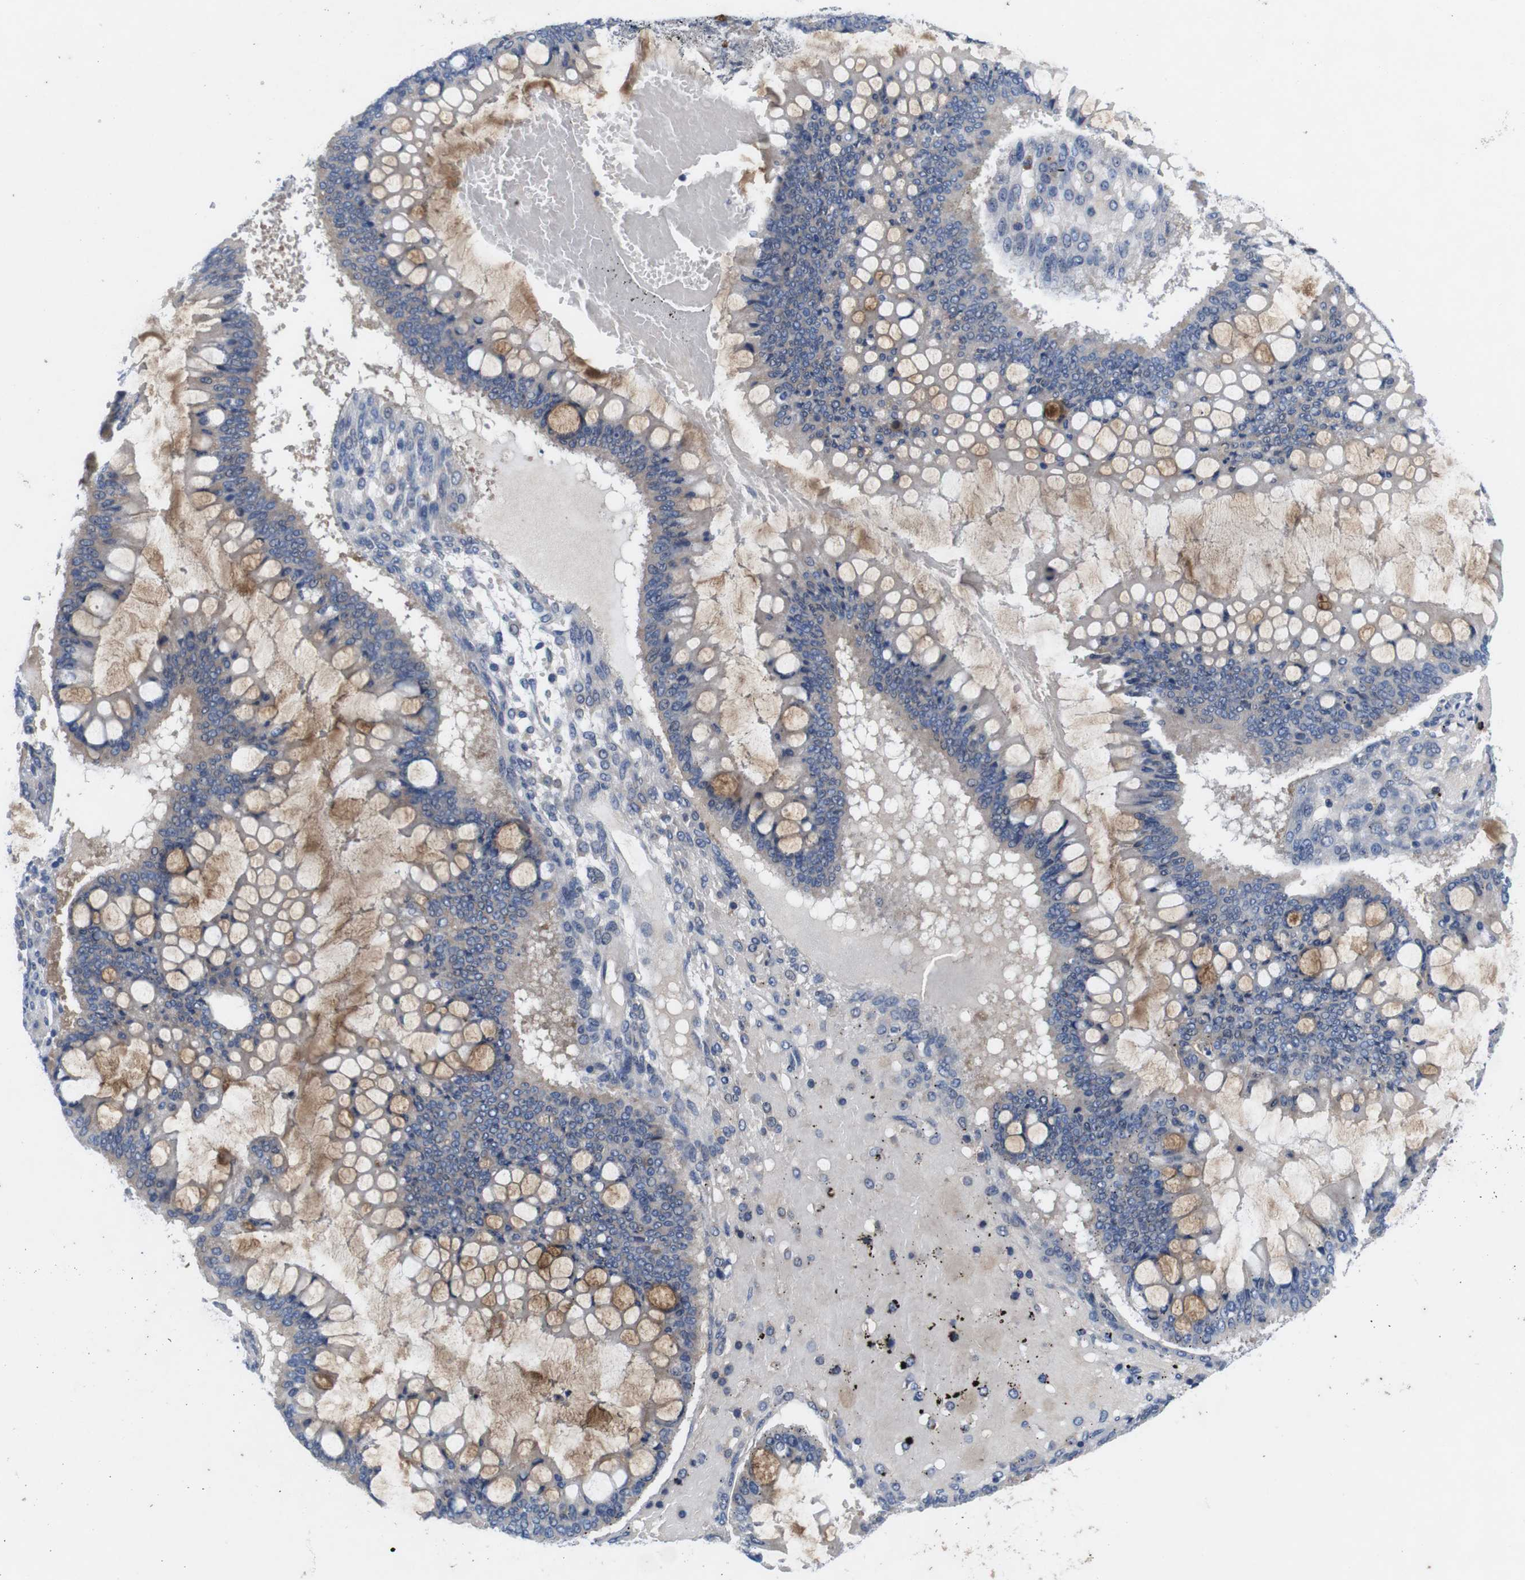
{"staining": {"intensity": "moderate", "quantity": "<25%", "location": "cytoplasmic/membranous"}, "tissue": "ovarian cancer", "cell_type": "Tumor cells", "image_type": "cancer", "snomed": [{"axis": "morphology", "description": "Cystadenocarcinoma, mucinous, NOS"}, {"axis": "topography", "description": "Ovary"}], "caption": "Immunohistochemical staining of human ovarian cancer shows low levels of moderate cytoplasmic/membranous positivity in about <25% of tumor cells. The staining was performed using DAB (3,3'-diaminobenzidine) to visualize the protein expression in brown, while the nuclei were stained in blue with hematoxylin (Magnification: 20x).", "gene": "C1RL", "patient": {"sex": "female", "age": 73}}